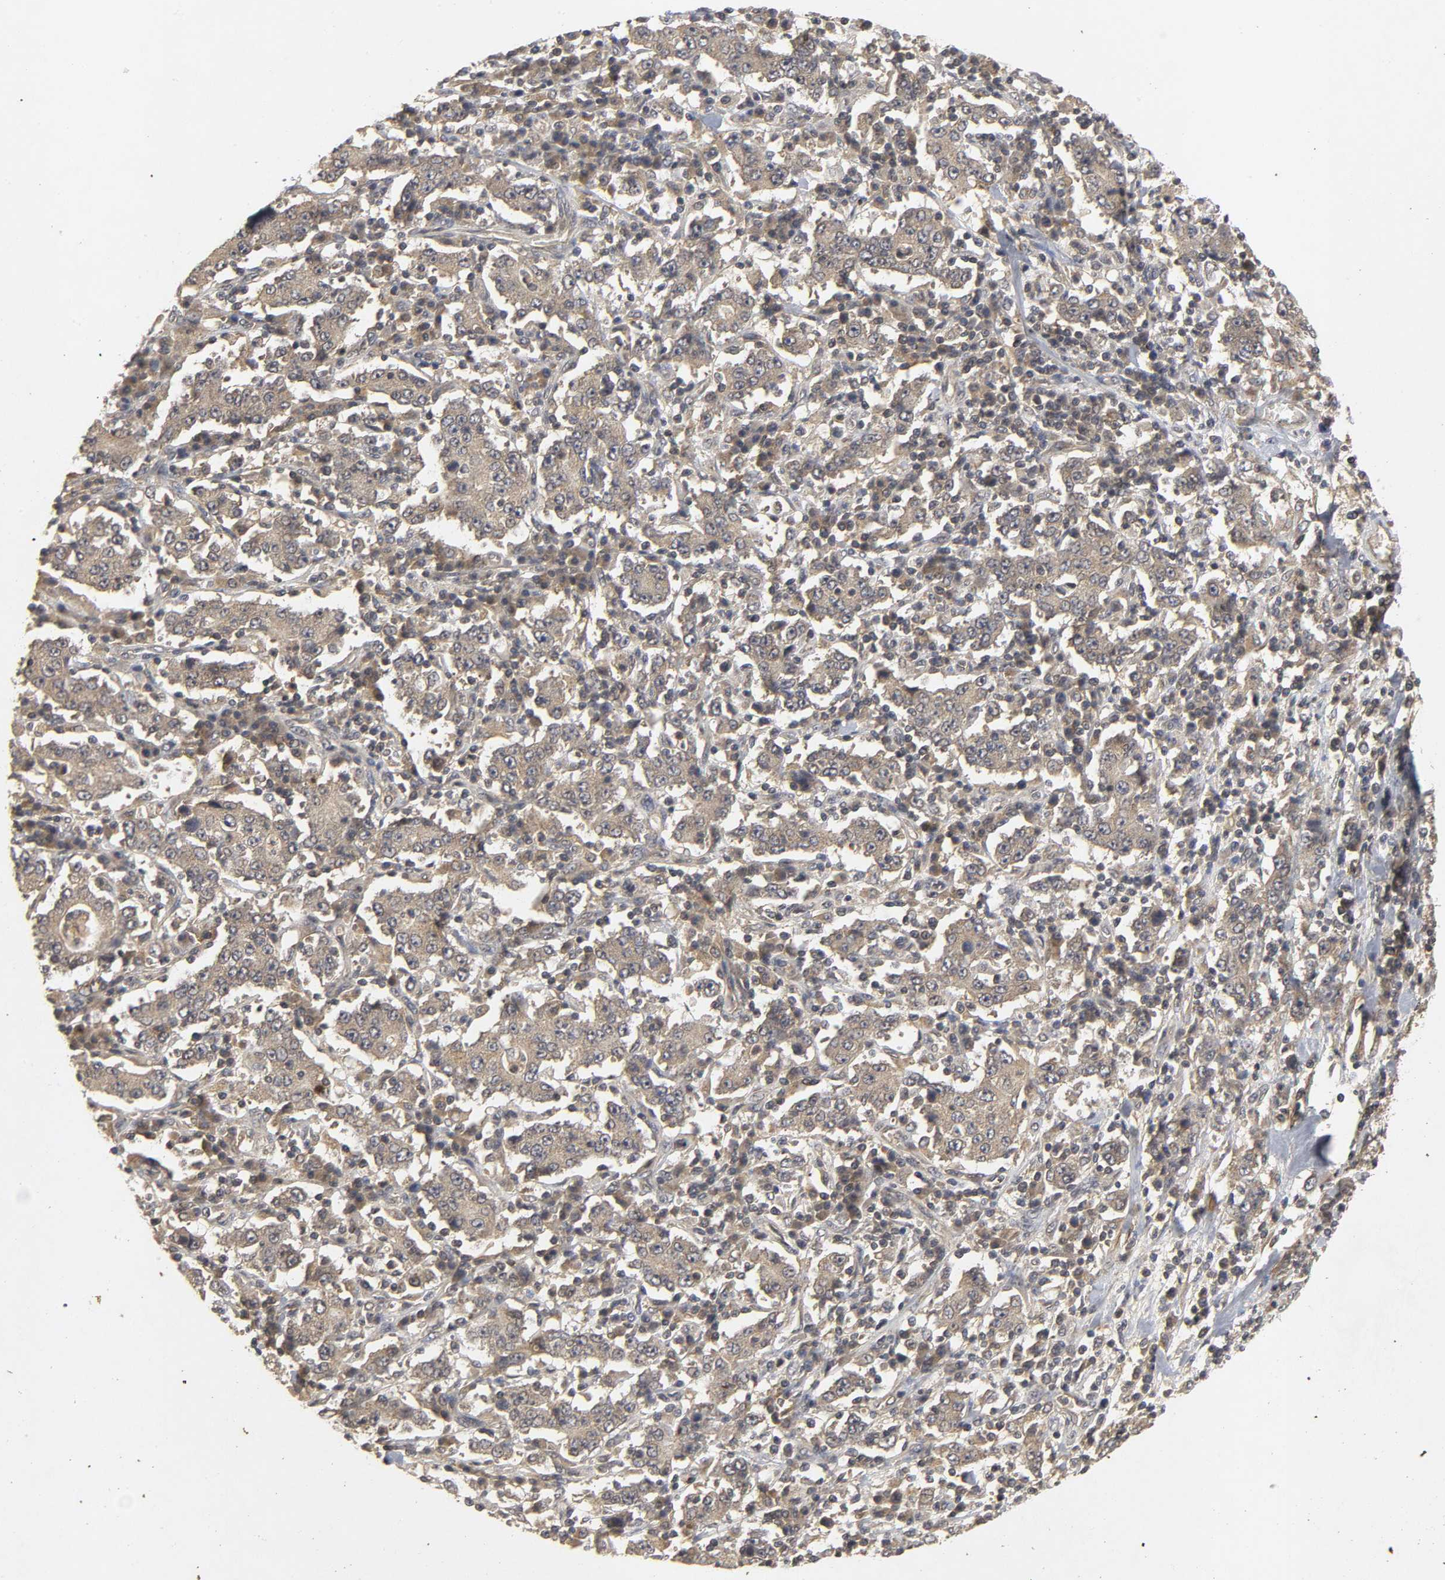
{"staining": {"intensity": "weak", "quantity": ">75%", "location": "cytoplasmic/membranous"}, "tissue": "stomach cancer", "cell_type": "Tumor cells", "image_type": "cancer", "snomed": [{"axis": "morphology", "description": "Normal tissue, NOS"}, {"axis": "morphology", "description": "Adenocarcinoma, NOS"}, {"axis": "topography", "description": "Stomach, upper"}, {"axis": "topography", "description": "Stomach"}], "caption": "Protein staining exhibits weak cytoplasmic/membranous staining in approximately >75% of tumor cells in adenocarcinoma (stomach).", "gene": "TRAF6", "patient": {"sex": "male", "age": 59}}